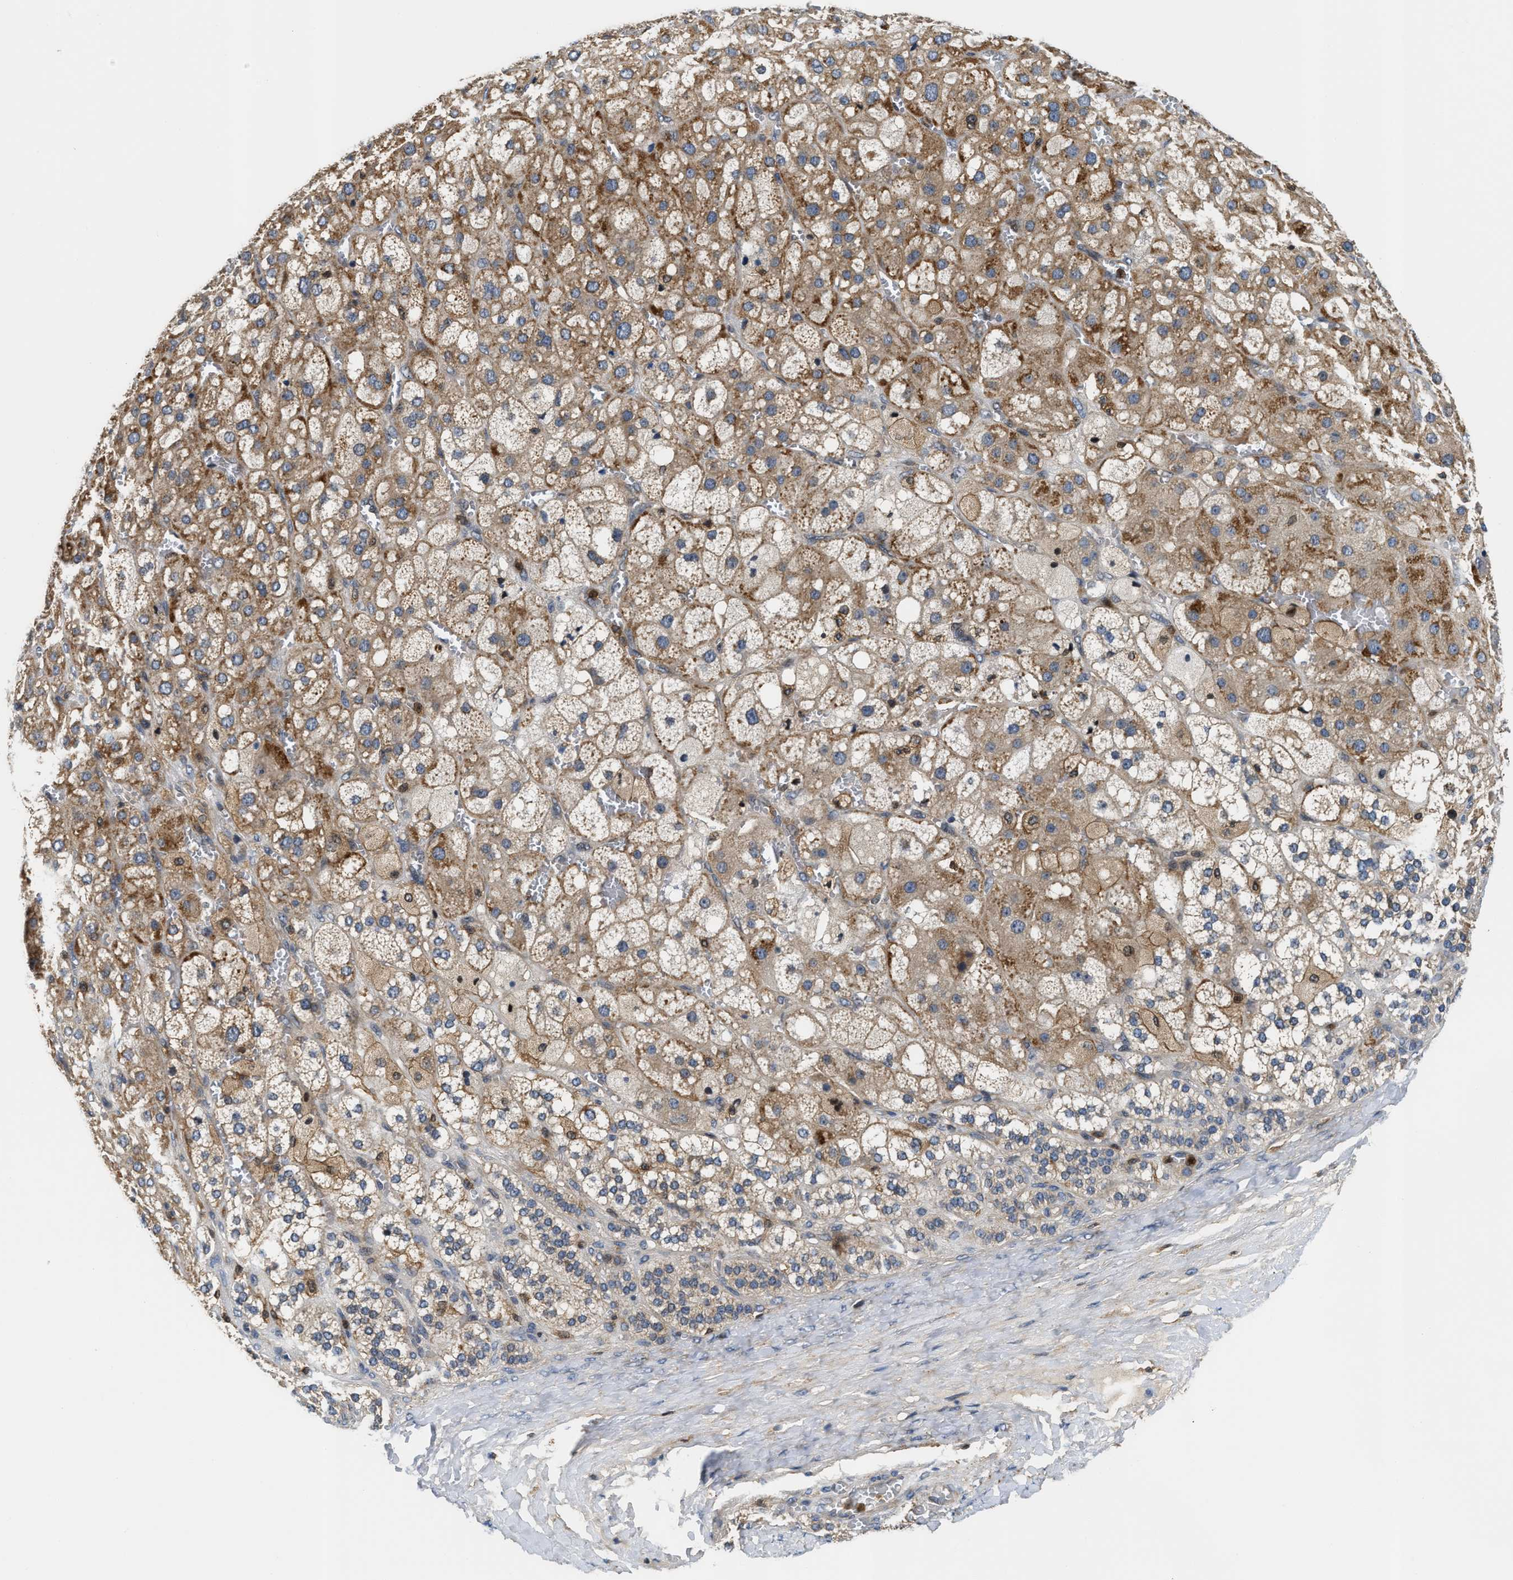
{"staining": {"intensity": "moderate", "quantity": ">75%", "location": "cytoplasmic/membranous"}, "tissue": "adrenal gland", "cell_type": "Glandular cells", "image_type": "normal", "snomed": [{"axis": "morphology", "description": "Normal tissue, NOS"}, {"axis": "topography", "description": "Adrenal gland"}], "caption": "Human adrenal gland stained for a protein (brown) exhibits moderate cytoplasmic/membranous positive expression in about >75% of glandular cells.", "gene": "OSTF1", "patient": {"sex": "female", "age": 47}}